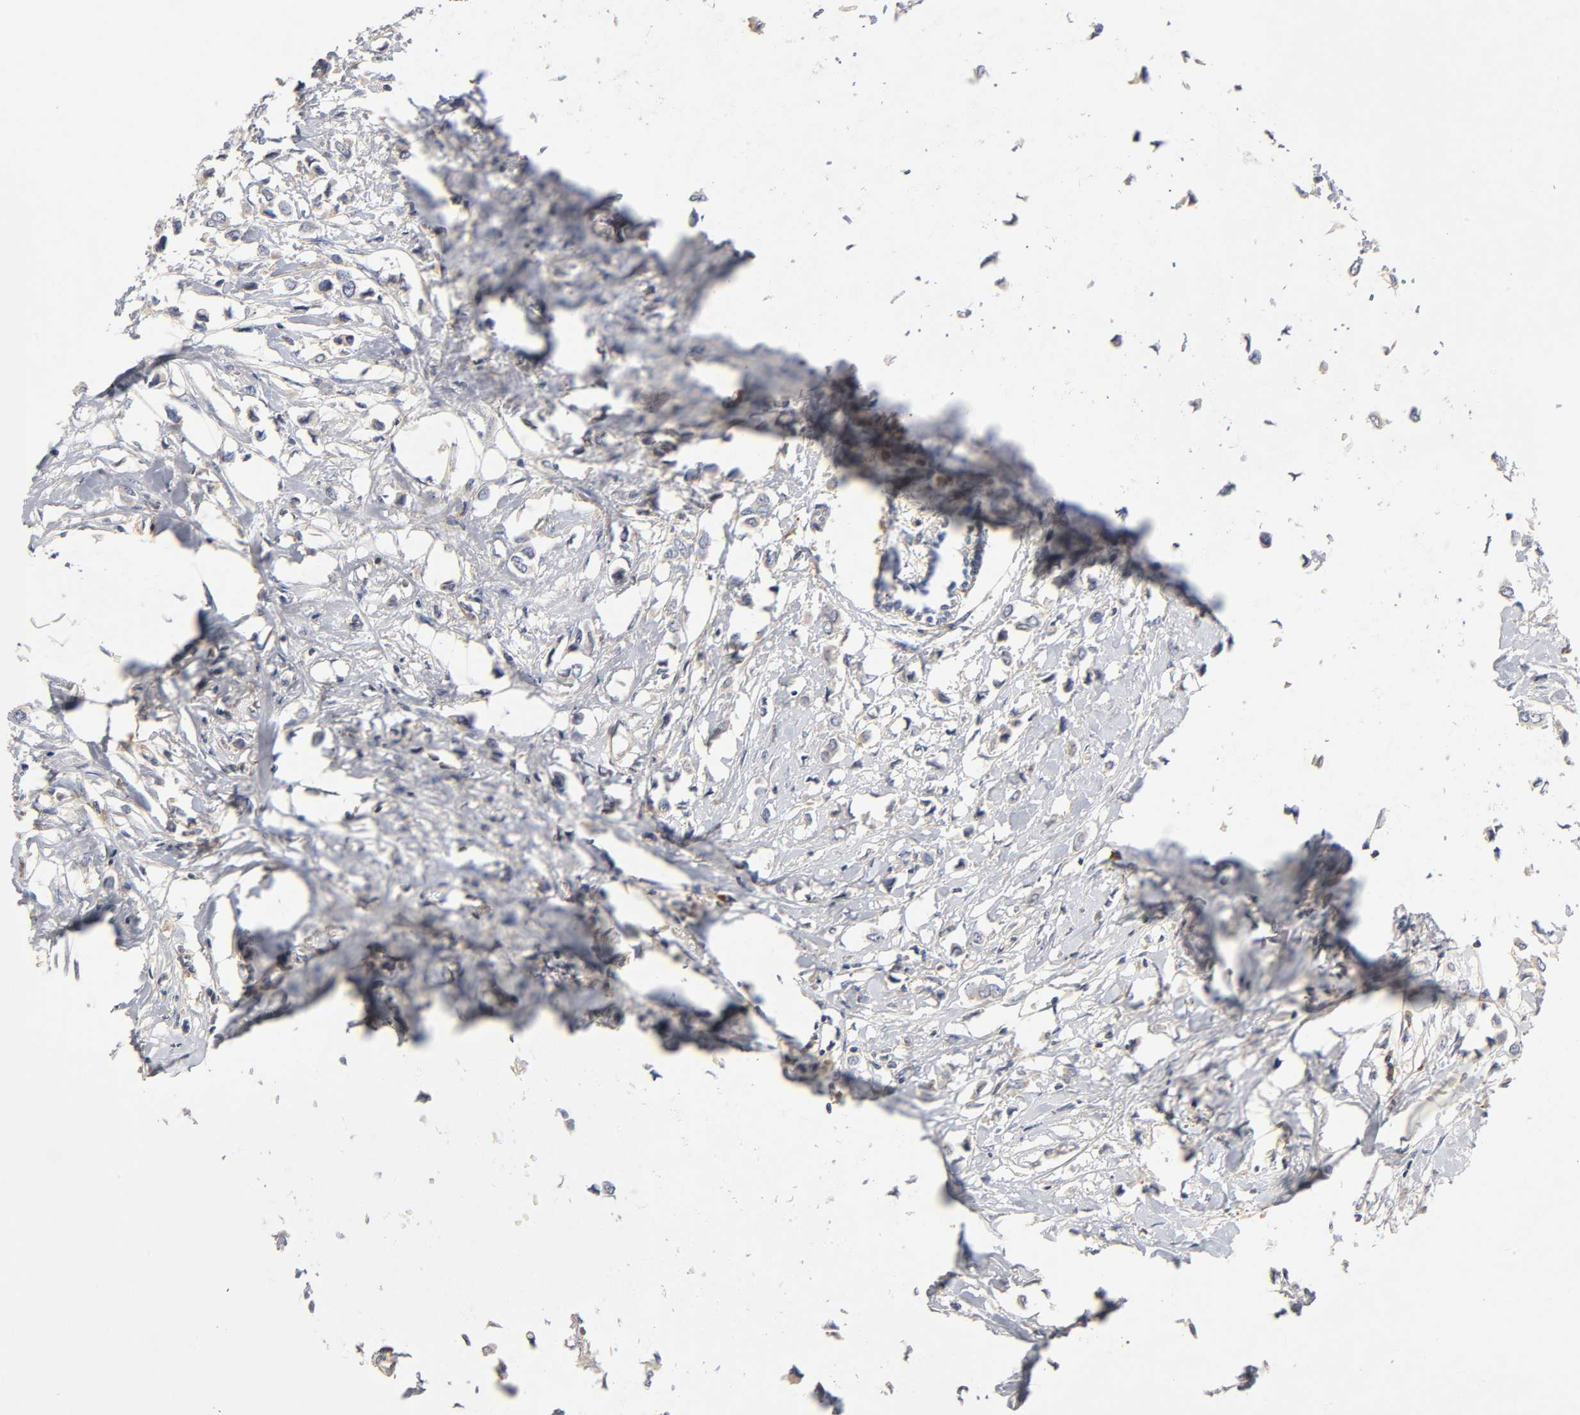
{"staining": {"intensity": "negative", "quantity": "none", "location": "none"}, "tissue": "breast cancer", "cell_type": "Tumor cells", "image_type": "cancer", "snomed": [{"axis": "morphology", "description": "Lobular carcinoma"}, {"axis": "topography", "description": "Breast"}], "caption": "IHC histopathology image of breast cancer (lobular carcinoma) stained for a protein (brown), which exhibits no positivity in tumor cells. Nuclei are stained in blue.", "gene": "RHOA", "patient": {"sex": "female", "age": 51}}